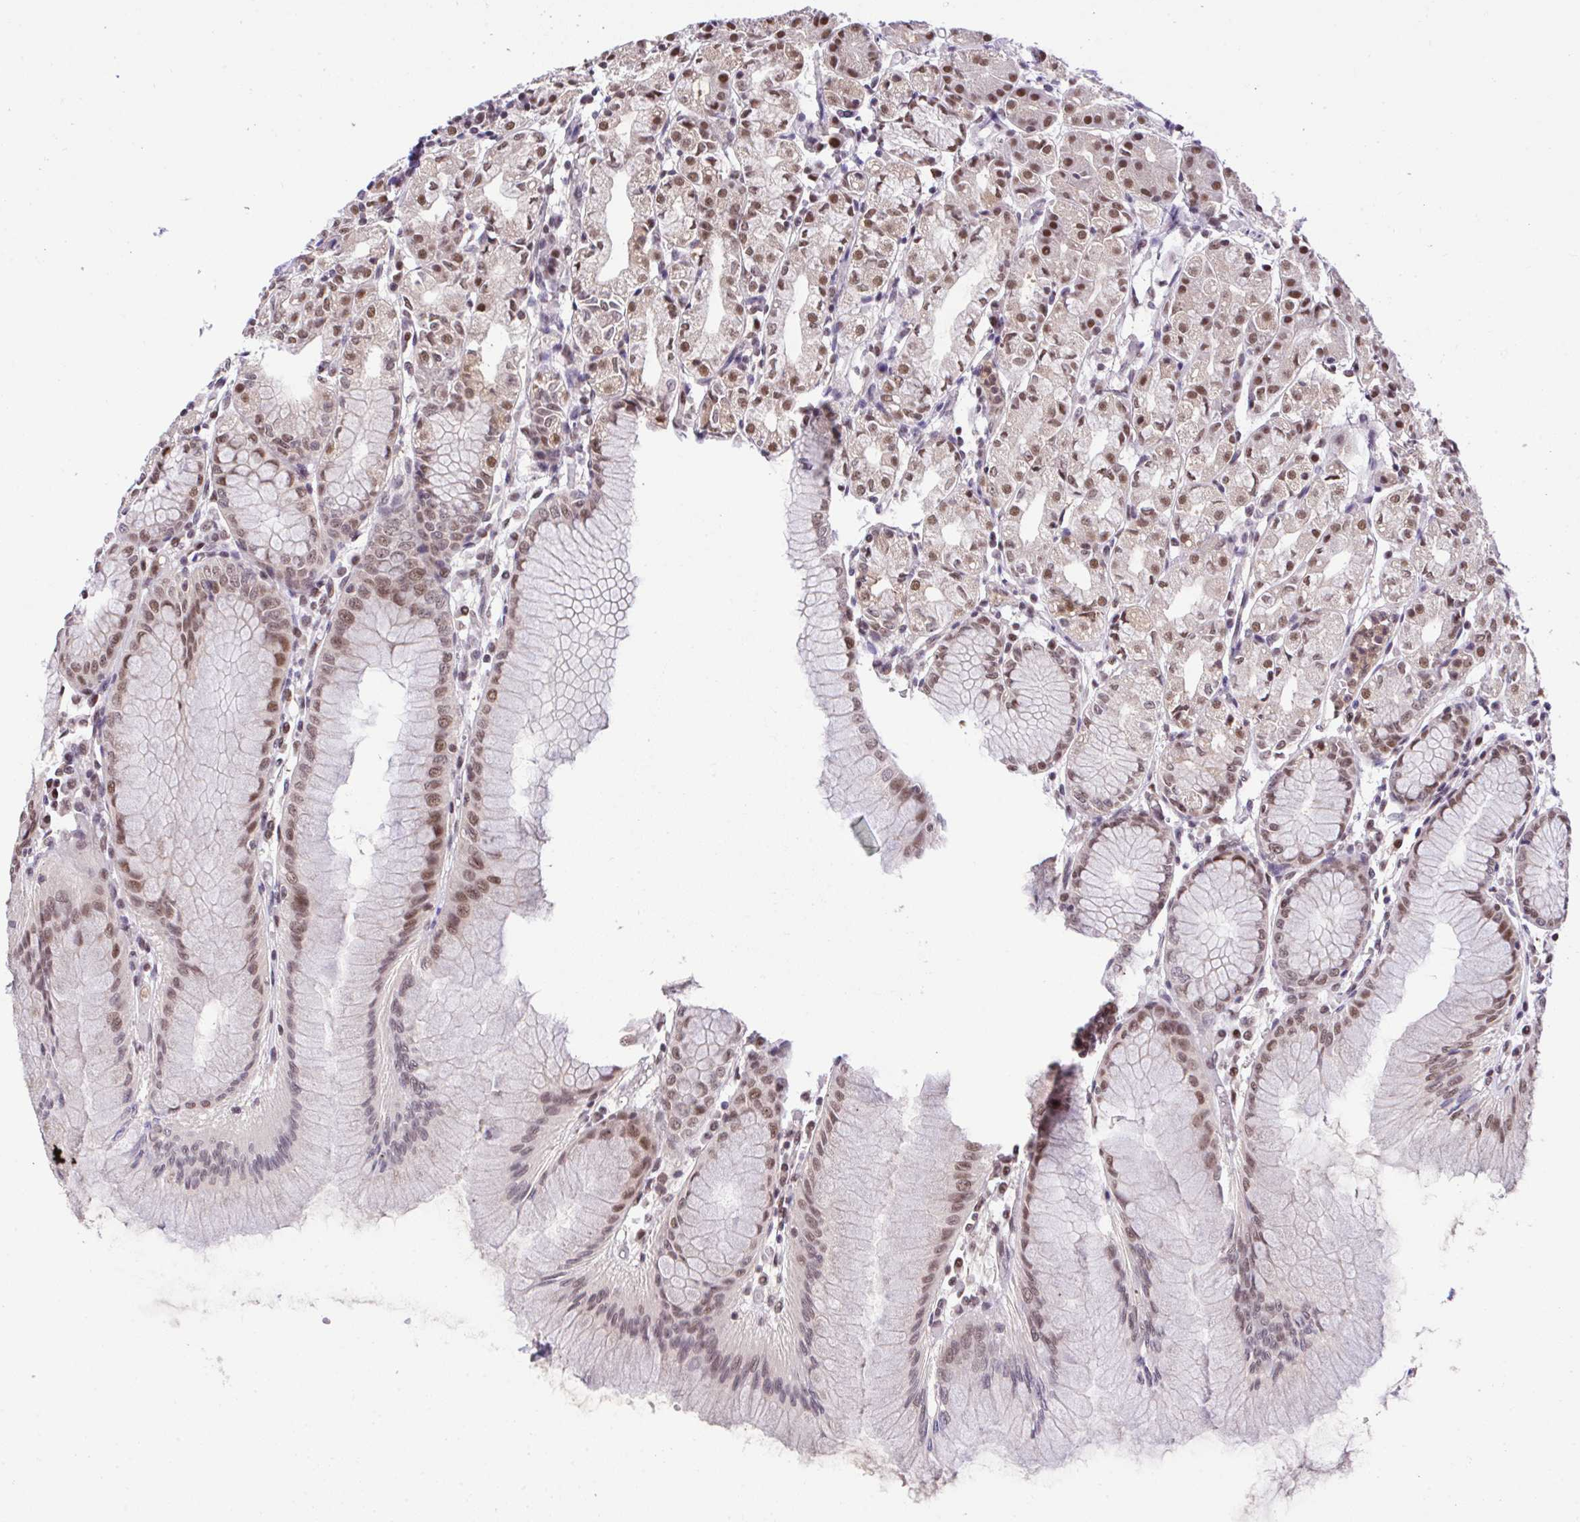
{"staining": {"intensity": "moderate", "quantity": ">75%", "location": "nuclear"}, "tissue": "stomach", "cell_type": "Glandular cells", "image_type": "normal", "snomed": [{"axis": "morphology", "description": "Normal tissue, NOS"}, {"axis": "topography", "description": "Stomach"}], "caption": "IHC of unremarkable human stomach reveals medium levels of moderate nuclear expression in approximately >75% of glandular cells.", "gene": "GLIS3", "patient": {"sex": "female", "age": 57}}